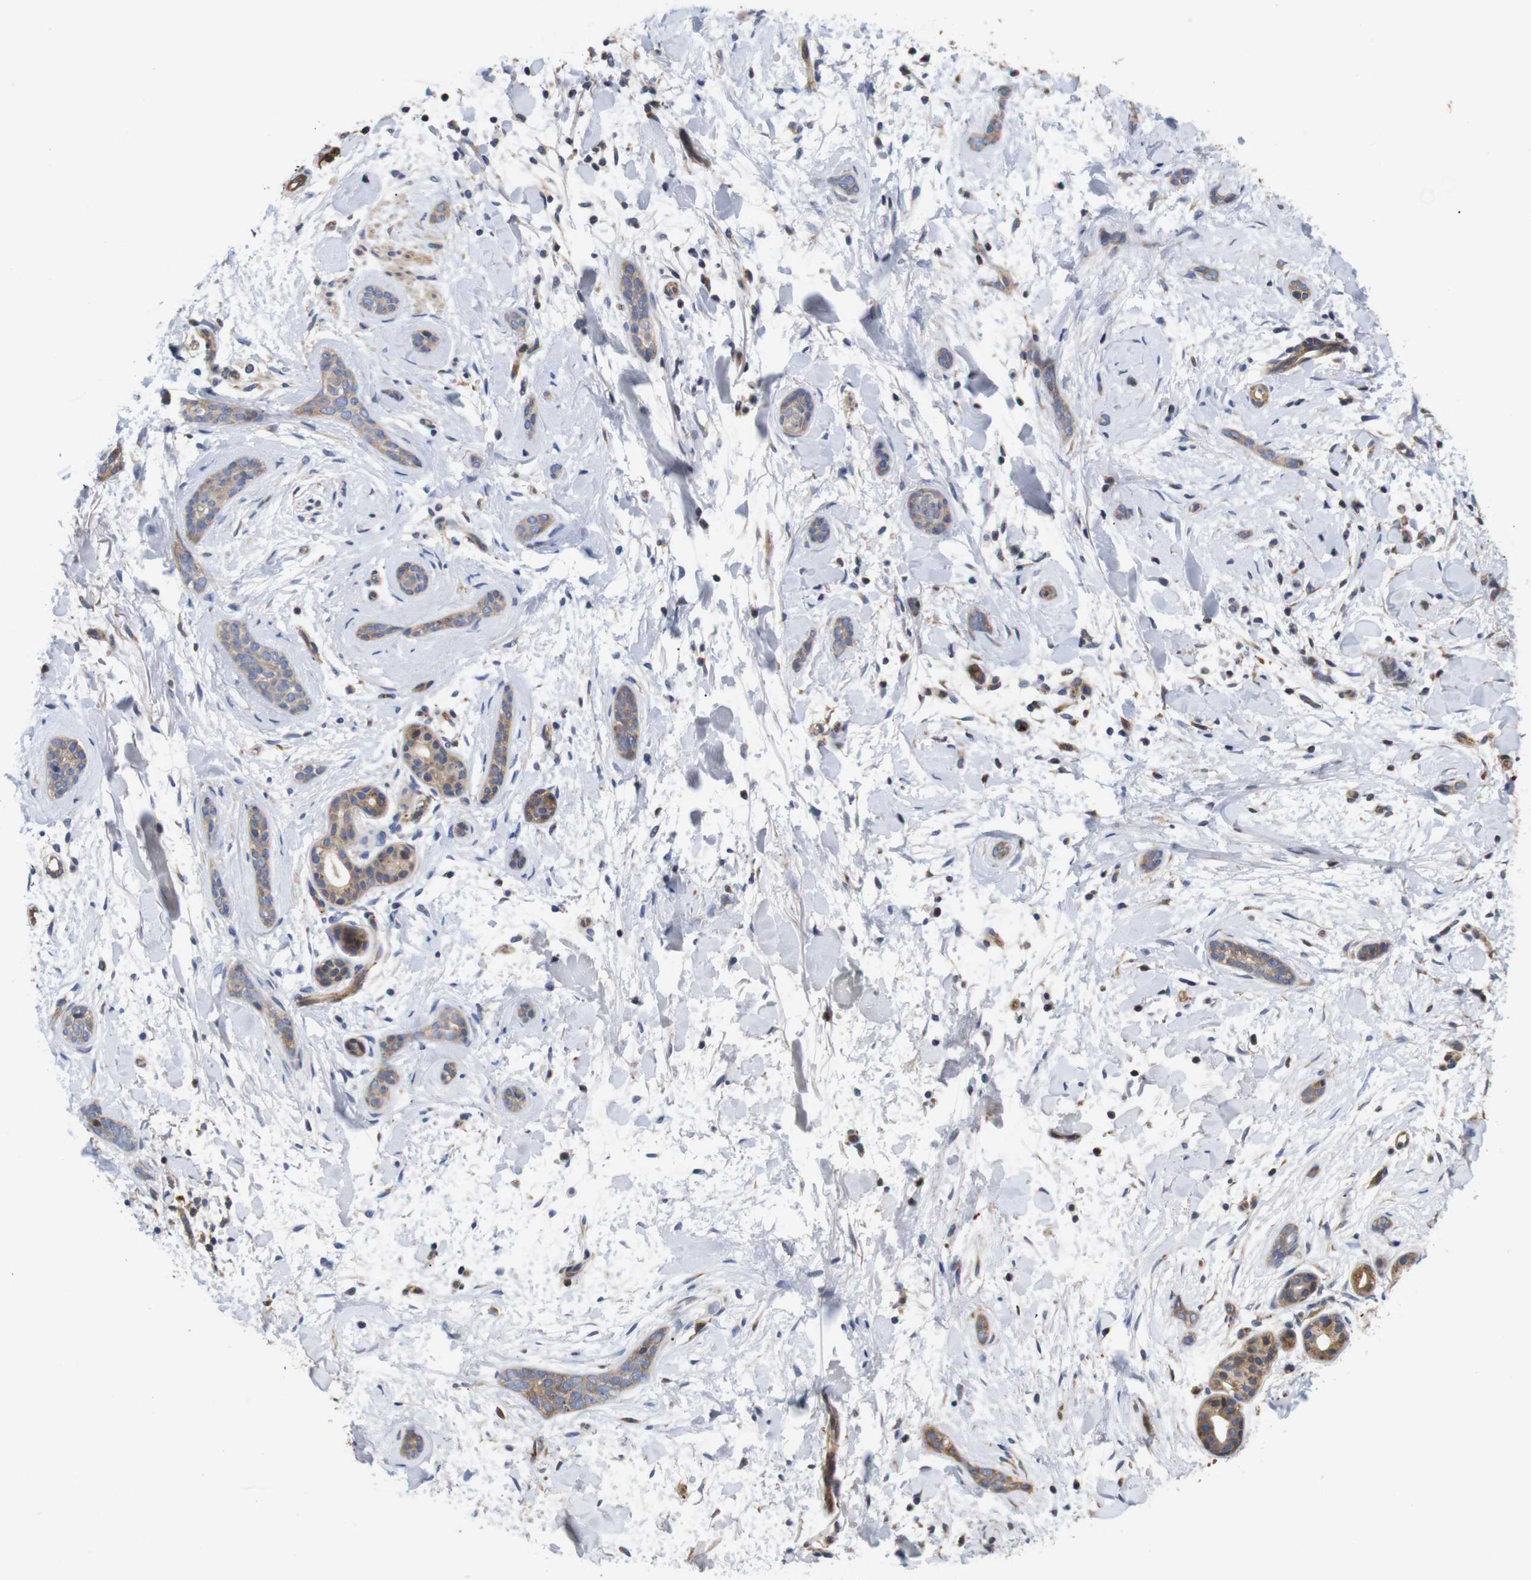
{"staining": {"intensity": "weak", "quantity": ">75%", "location": "cytoplasmic/membranous"}, "tissue": "skin cancer", "cell_type": "Tumor cells", "image_type": "cancer", "snomed": [{"axis": "morphology", "description": "Basal cell carcinoma"}, {"axis": "morphology", "description": "Adnexal tumor, benign"}, {"axis": "topography", "description": "Skin"}], "caption": "Immunohistochemical staining of human skin cancer shows low levels of weak cytoplasmic/membranous expression in about >75% of tumor cells.", "gene": "SPRY3", "patient": {"sex": "female", "age": 42}}